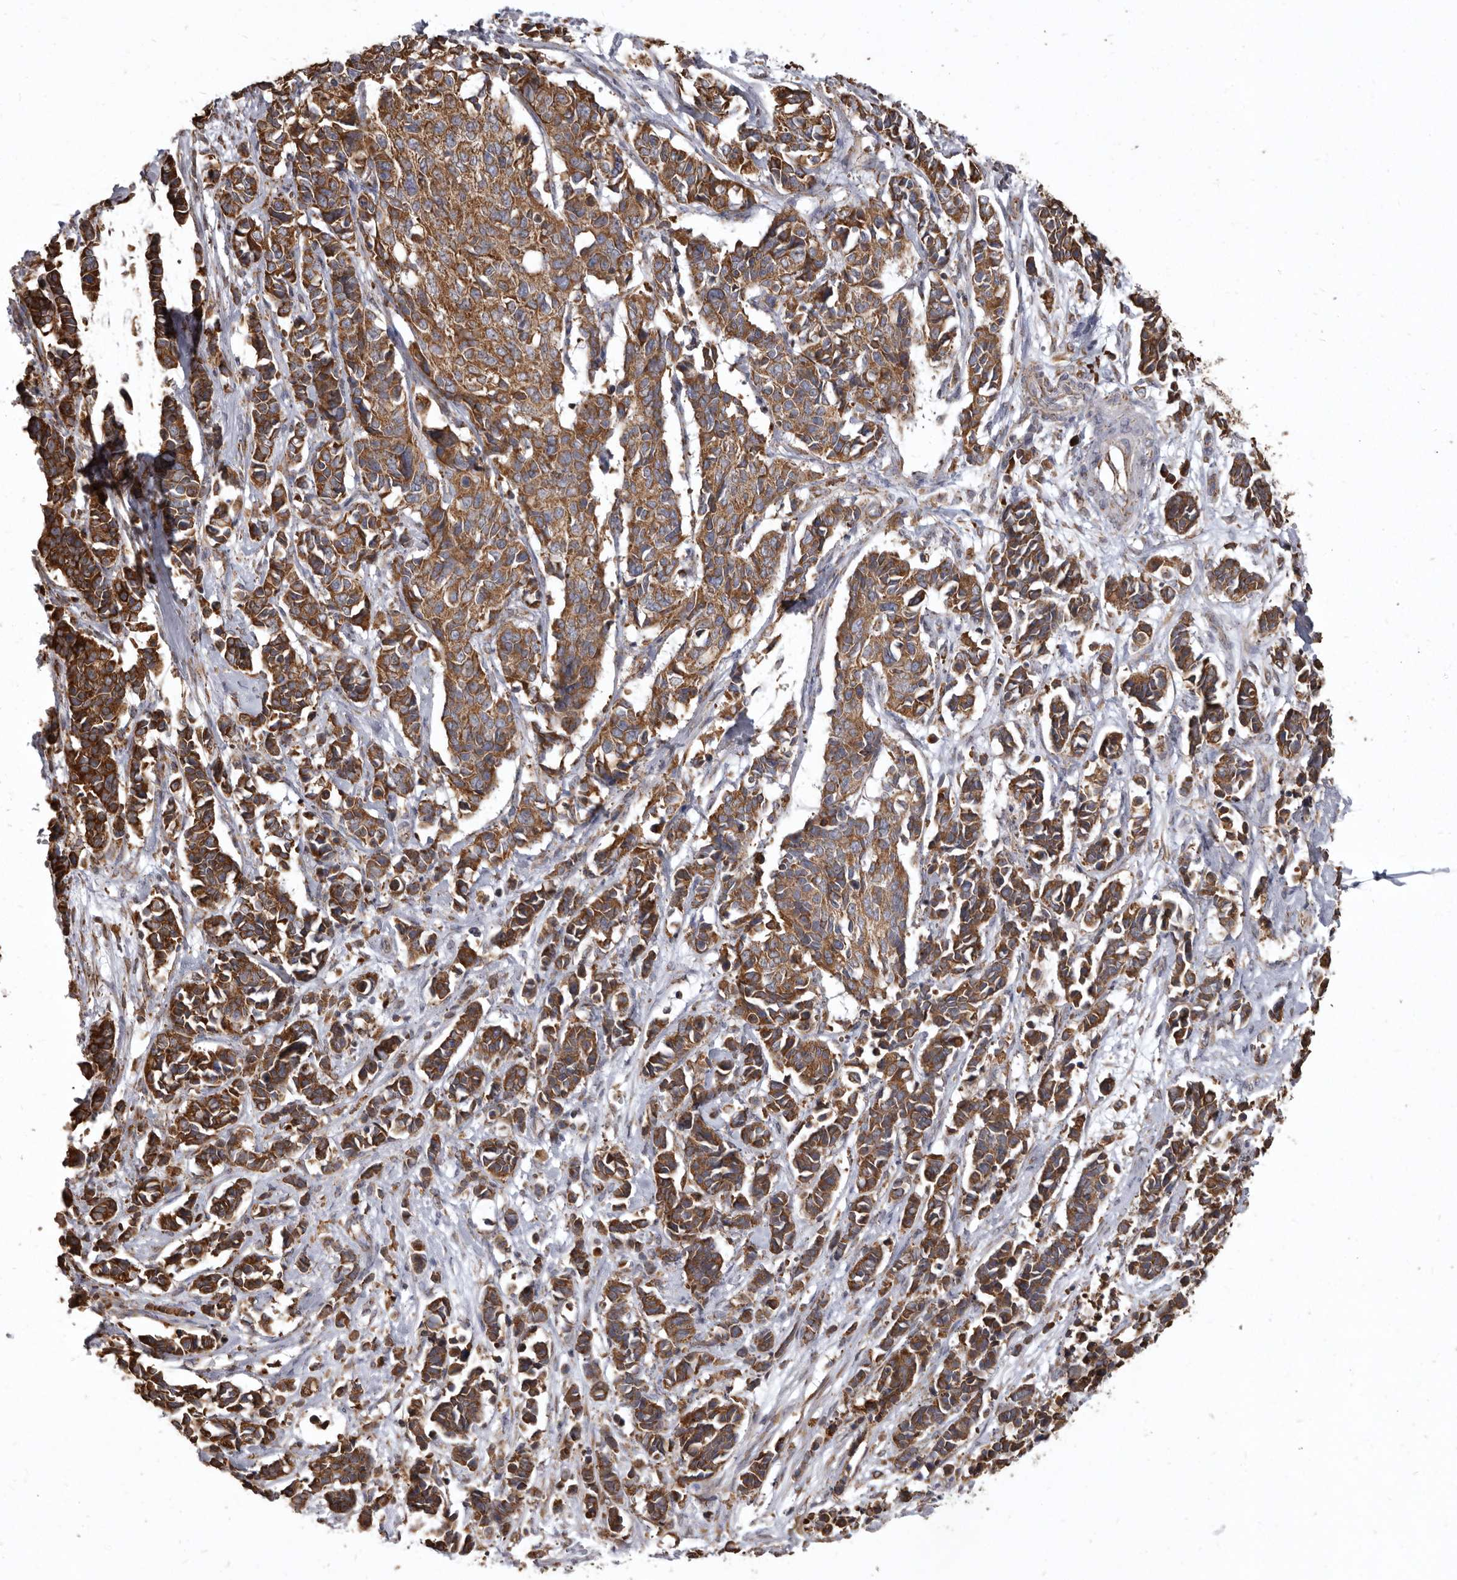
{"staining": {"intensity": "moderate", "quantity": ">75%", "location": "cytoplasmic/membranous"}, "tissue": "cervical cancer", "cell_type": "Tumor cells", "image_type": "cancer", "snomed": [{"axis": "morphology", "description": "Normal tissue, NOS"}, {"axis": "morphology", "description": "Squamous cell carcinoma, NOS"}, {"axis": "topography", "description": "Cervix"}], "caption": "DAB immunohistochemical staining of human cervical cancer (squamous cell carcinoma) shows moderate cytoplasmic/membranous protein expression in approximately >75% of tumor cells. The staining was performed using DAB, with brown indicating positive protein expression. Nuclei are stained blue with hematoxylin.", "gene": "CDK5RAP3", "patient": {"sex": "female", "age": 35}}